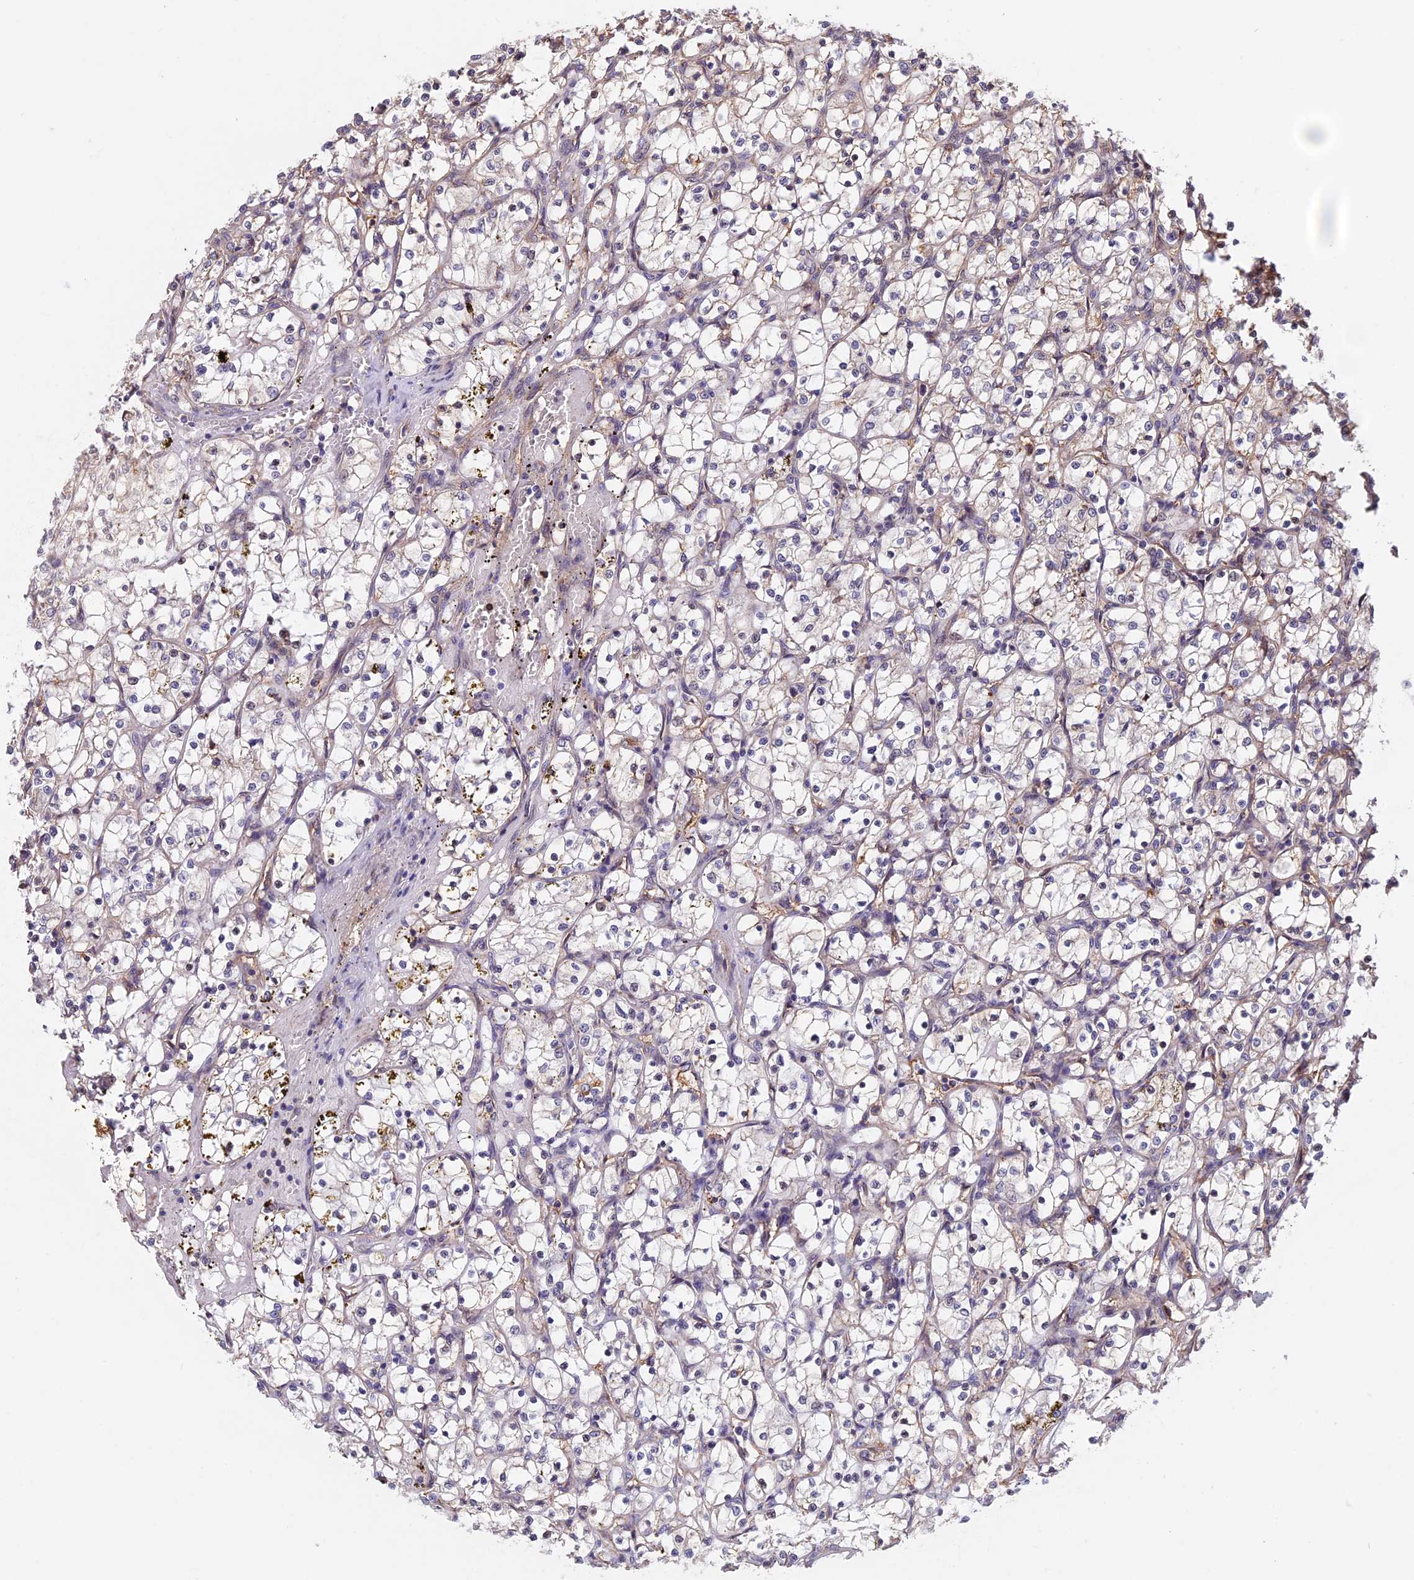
{"staining": {"intensity": "weak", "quantity": "<25%", "location": "cytoplasmic/membranous"}, "tissue": "renal cancer", "cell_type": "Tumor cells", "image_type": "cancer", "snomed": [{"axis": "morphology", "description": "Adenocarcinoma, NOS"}, {"axis": "topography", "description": "Kidney"}], "caption": "Renal cancer was stained to show a protein in brown. There is no significant staining in tumor cells. The staining is performed using DAB (3,3'-diaminobenzidine) brown chromogen with nuclei counter-stained in using hematoxylin.", "gene": "SPG11", "patient": {"sex": "female", "age": 69}}